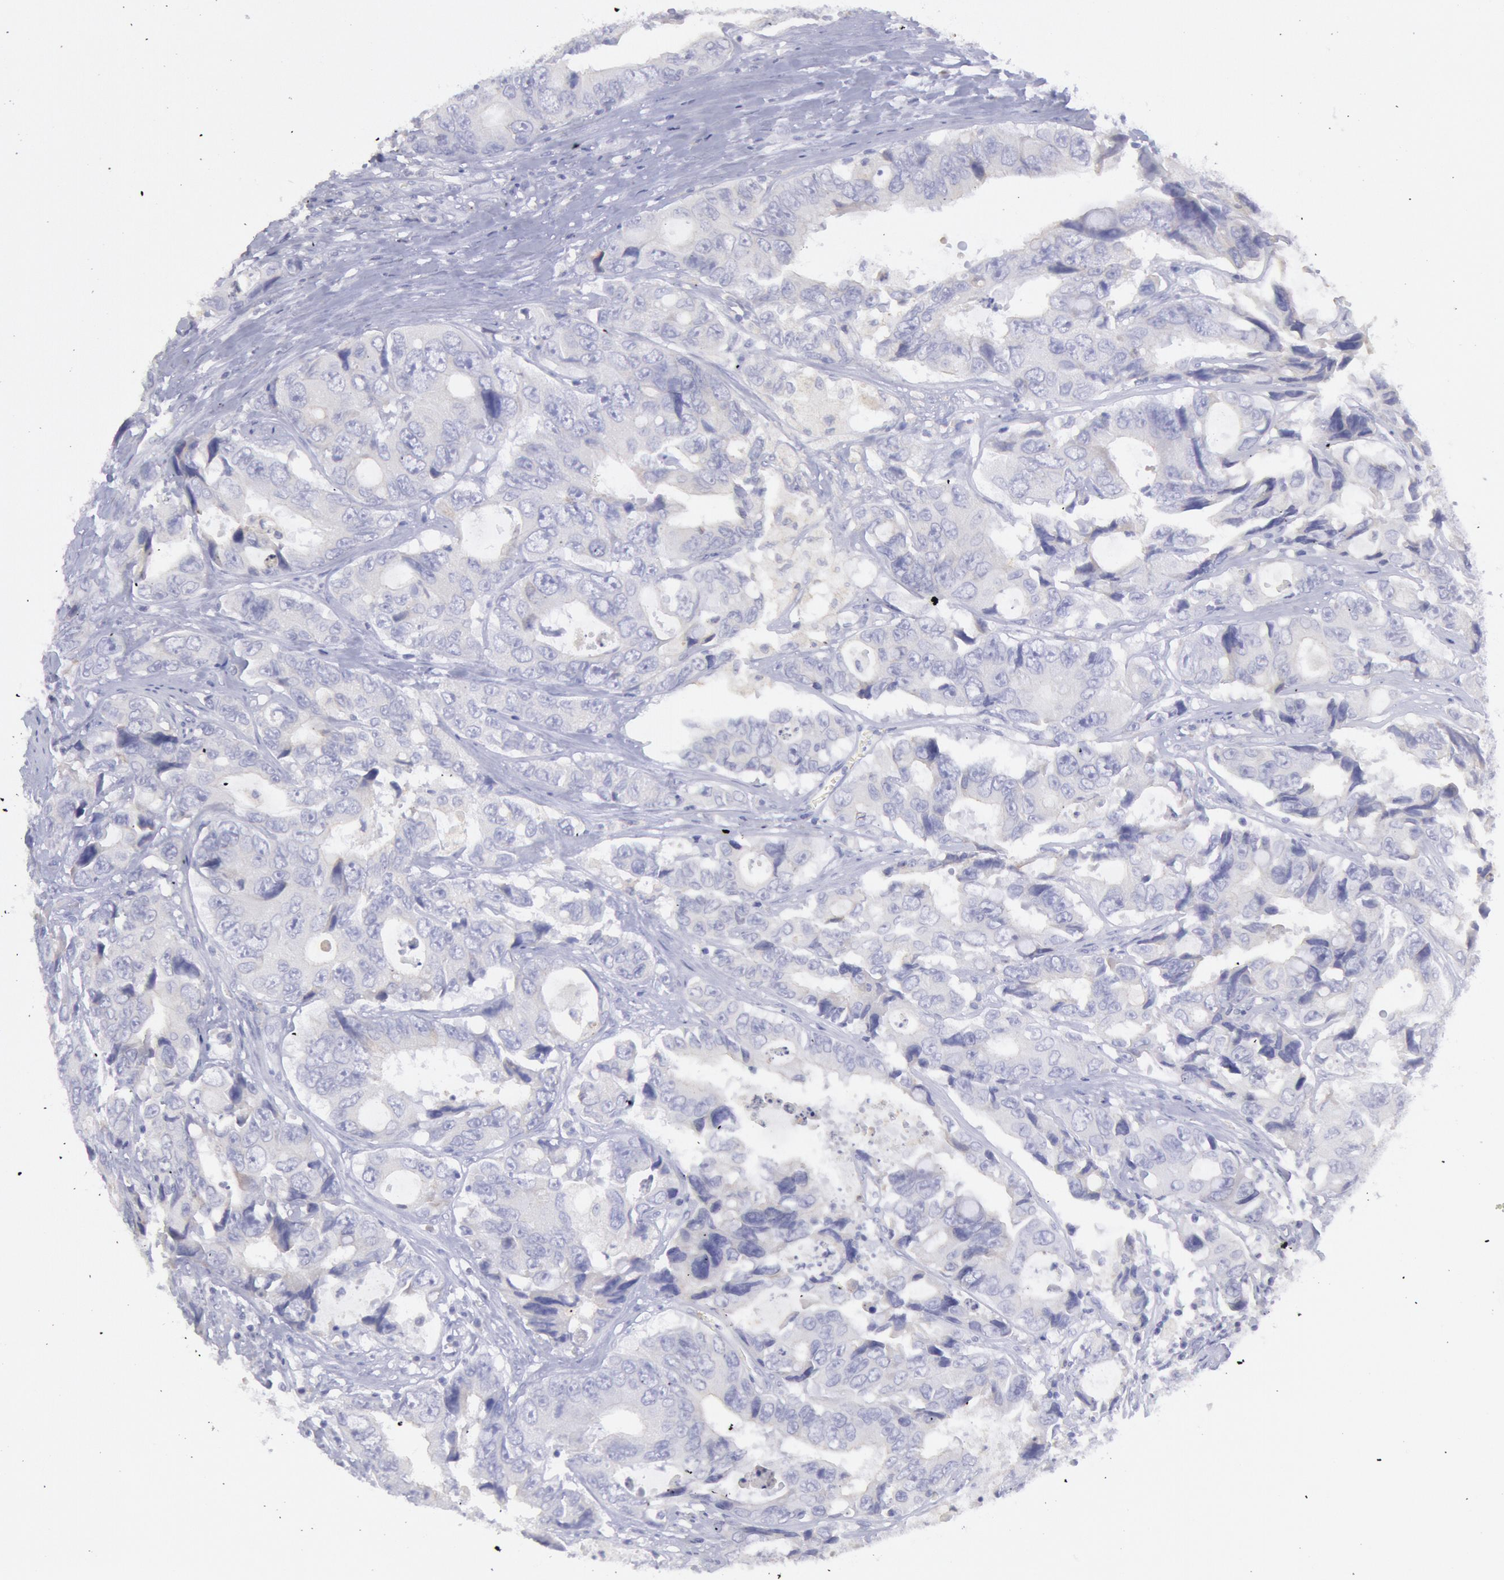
{"staining": {"intensity": "negative", "quantity": "none", "location": "none"}, "tissue": "colorectal cancer", "cell_type": "Tumor cells", "image_type": "cancer", "snomed": [{"axis": "morphology", "description": "Adenocarcinoma, NOS"}, {"axis": "topography", "description": "Rectum"}], "caption": "The immunohistochemistry (IHC) micrograph has no significant positivity in tumor cells of colorectal cancer tissue.", "gene": "MYH7", "patient": {"sex": "female", "age": 67}}